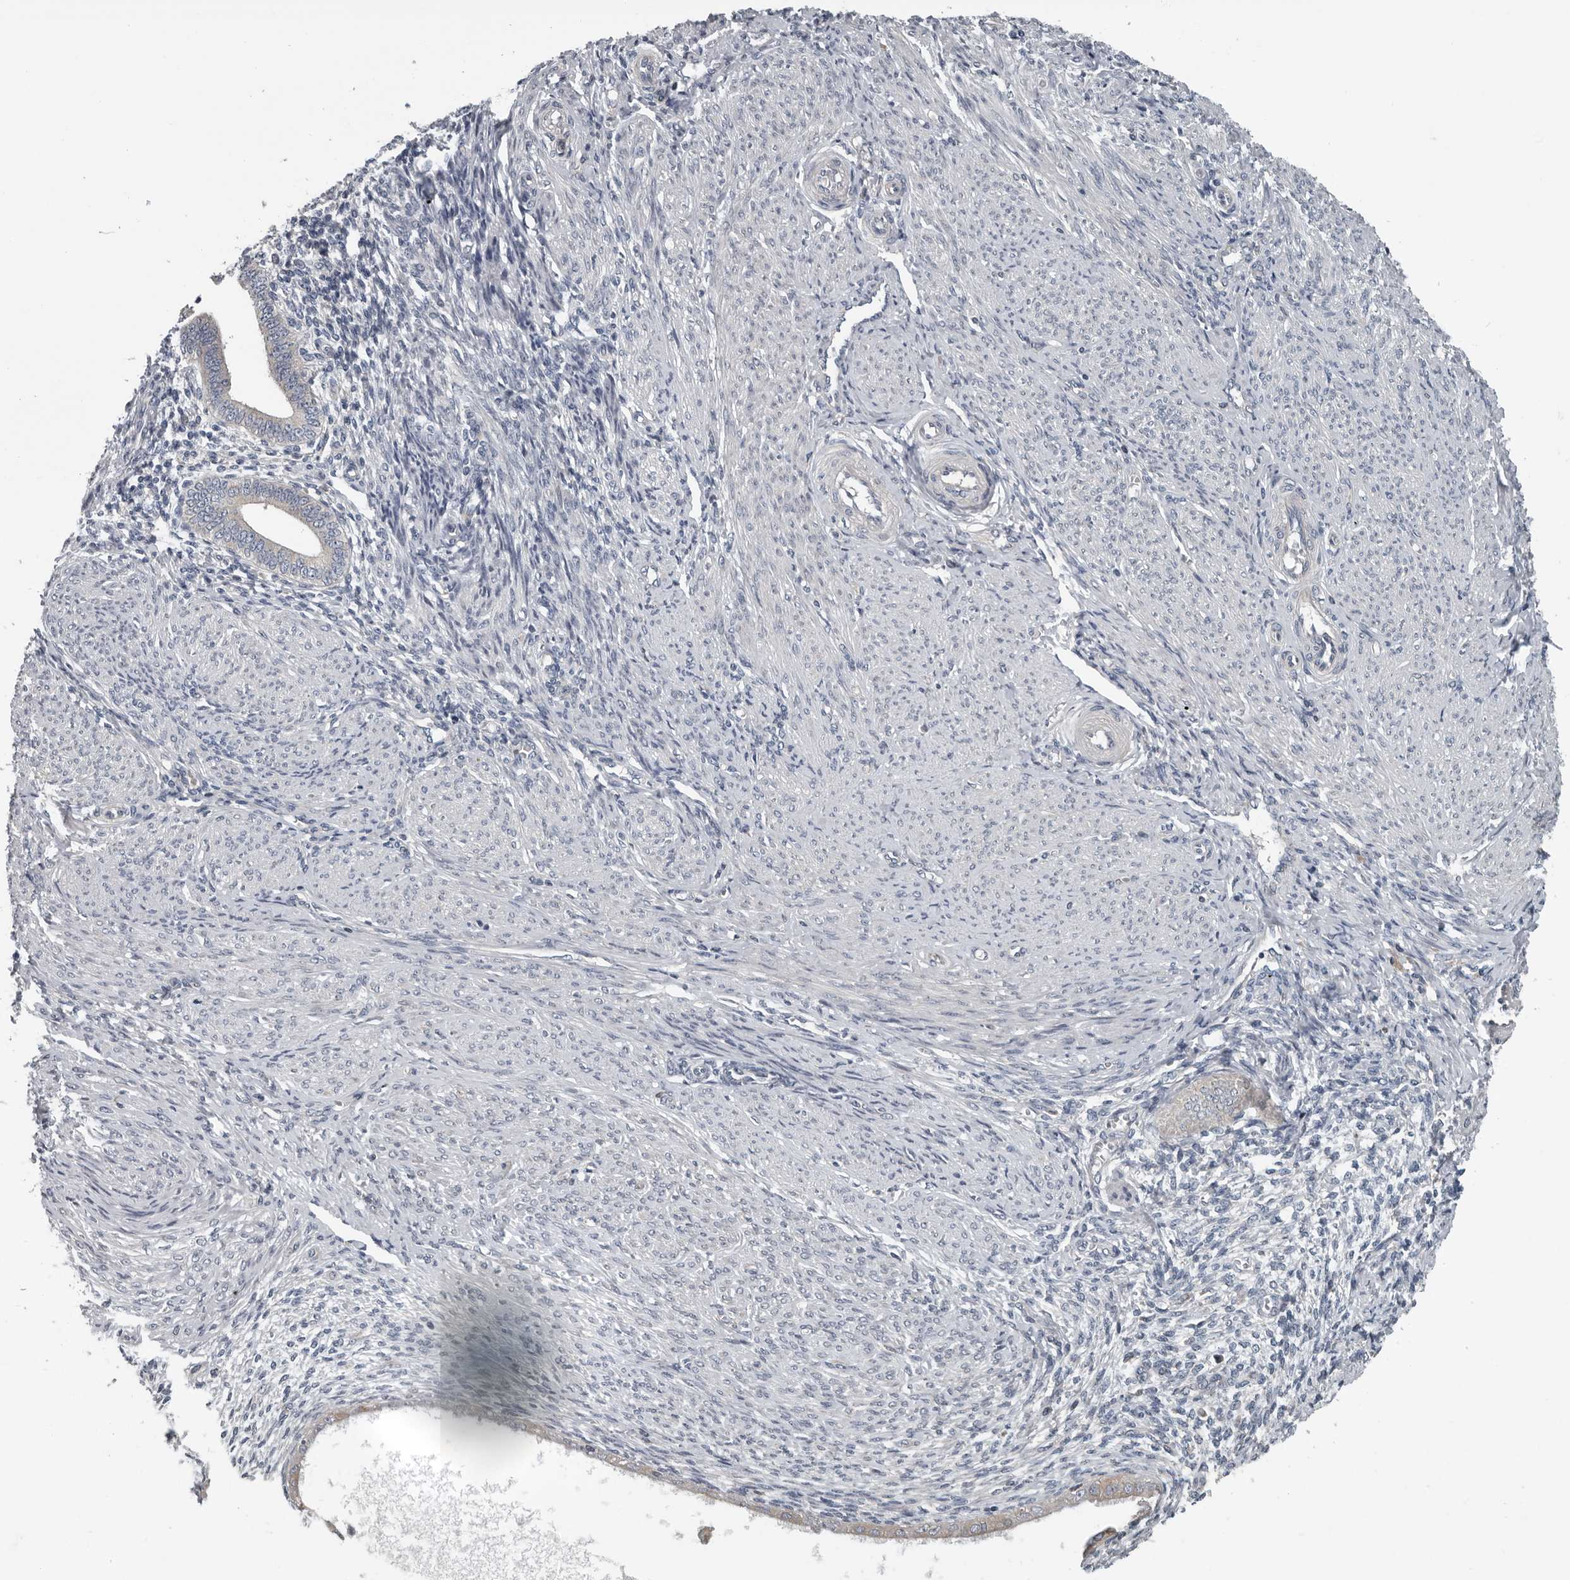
{"staining": {"intensity": "negative", "quantity": "none", "location": "none"}, "tissue": "endometrium", "cell_type": "Cells in endometrial stroma", "image_type": "normal", "snomed": [{"axis": "morphology", "description": "Normal tissue, NOS"}, {"axis": "topography", "description": "Endometrium"}], "caption": "The immunohistochemistry histopathology image has no significant expression in cells in endometrial stroma of endometrium. (Immunohistochemistry, brightfield microscopy, high magnification).", "gene": "TMEM199", "patient": {"sex": "female", "age": 42}}